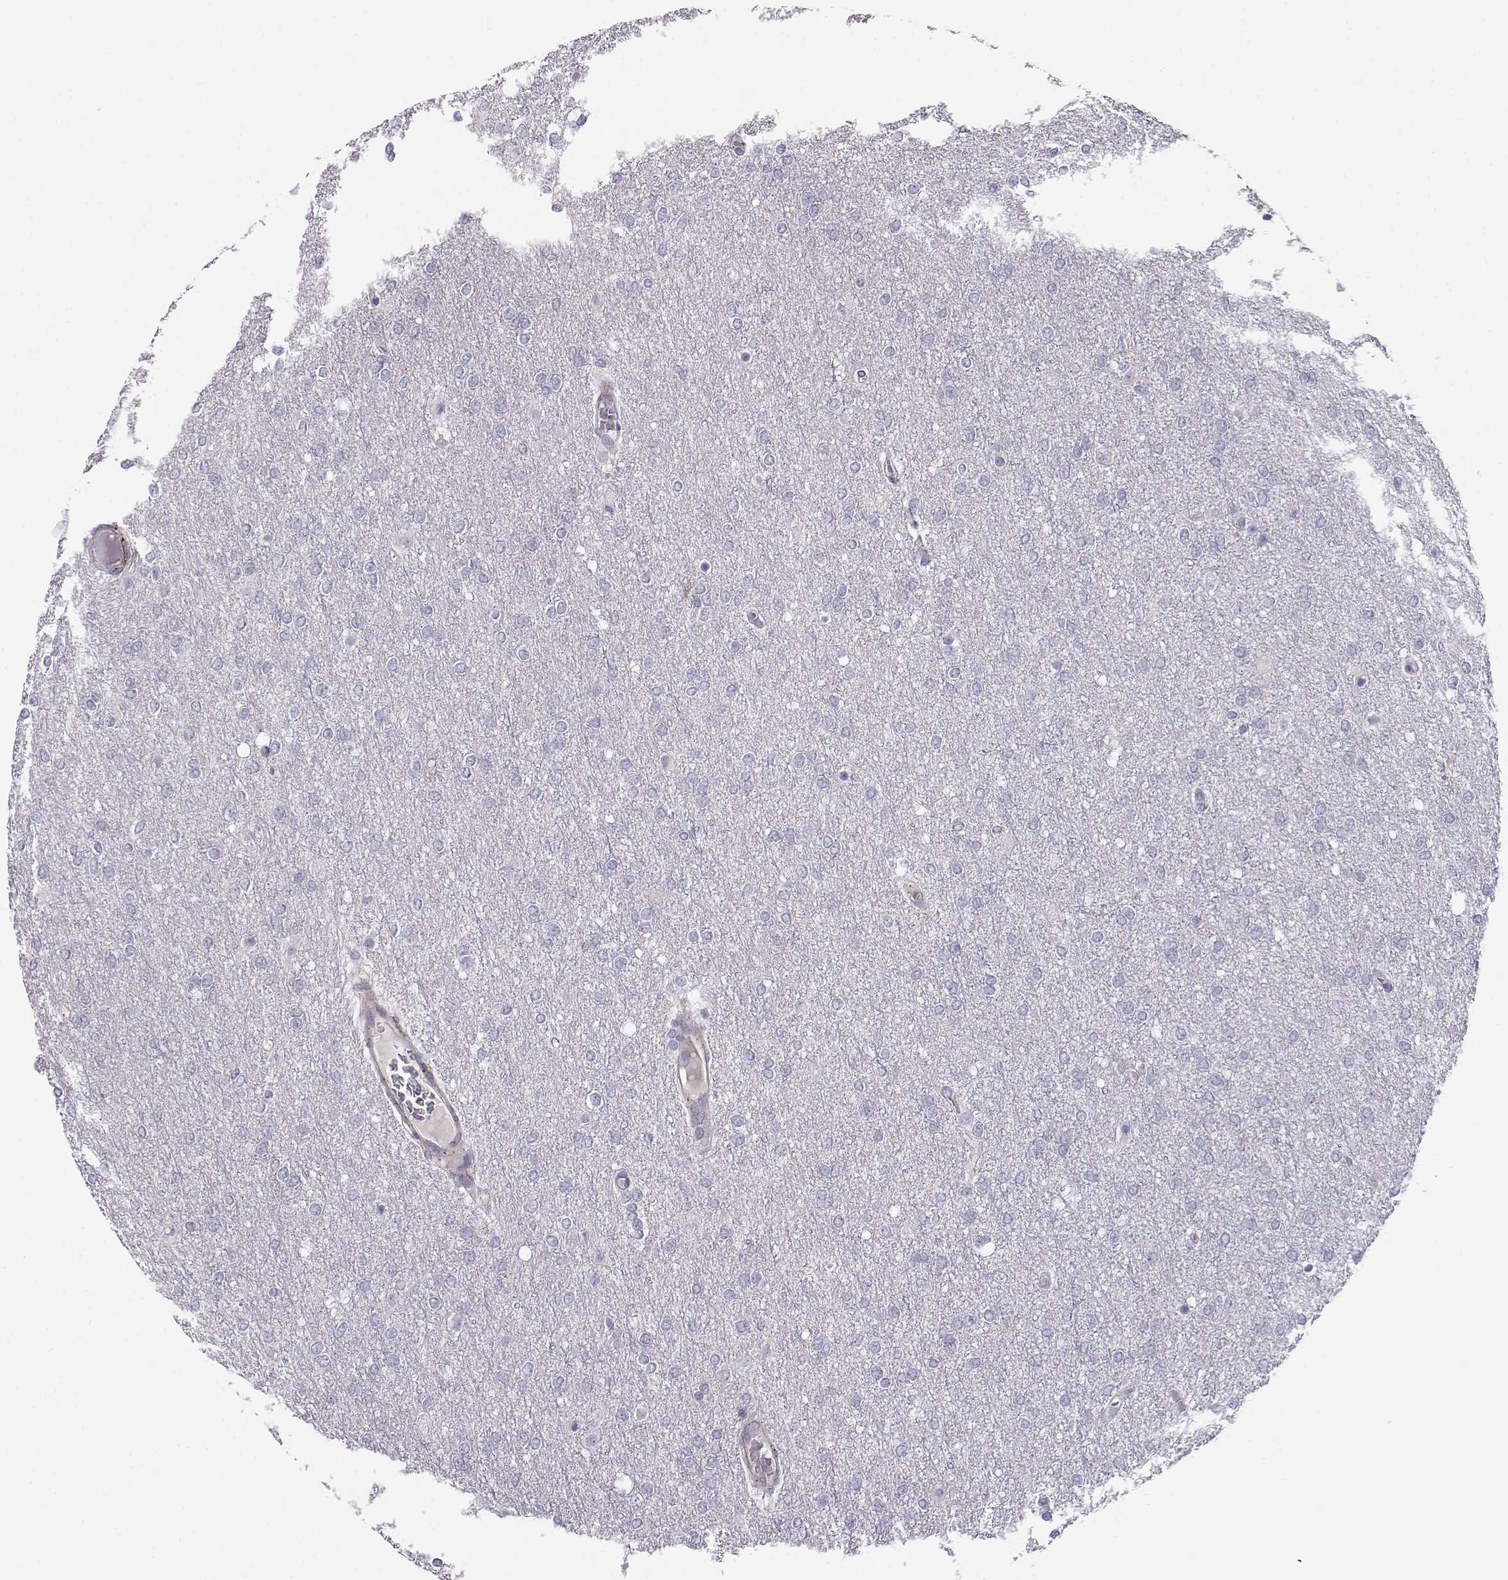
{"staining": {"intensity": "negative", "quantity": "none", "location": "none"}, "tissue": "glioma", "cell_type": "Tumor cells", "image_type": "cancer", "snomed": [{"axis": "morphology", "description": "Glioma, malignant, High grade"}, {"axis": "topography", "description": "Brain"}], "caption": "IHC photomicrograph of high-grade glioma (malignant) stained for a protein (brown), which reveals no staining in tumor cells.", "gene": "ENDOU", "patient": {"sex": "female", "age": 61}}